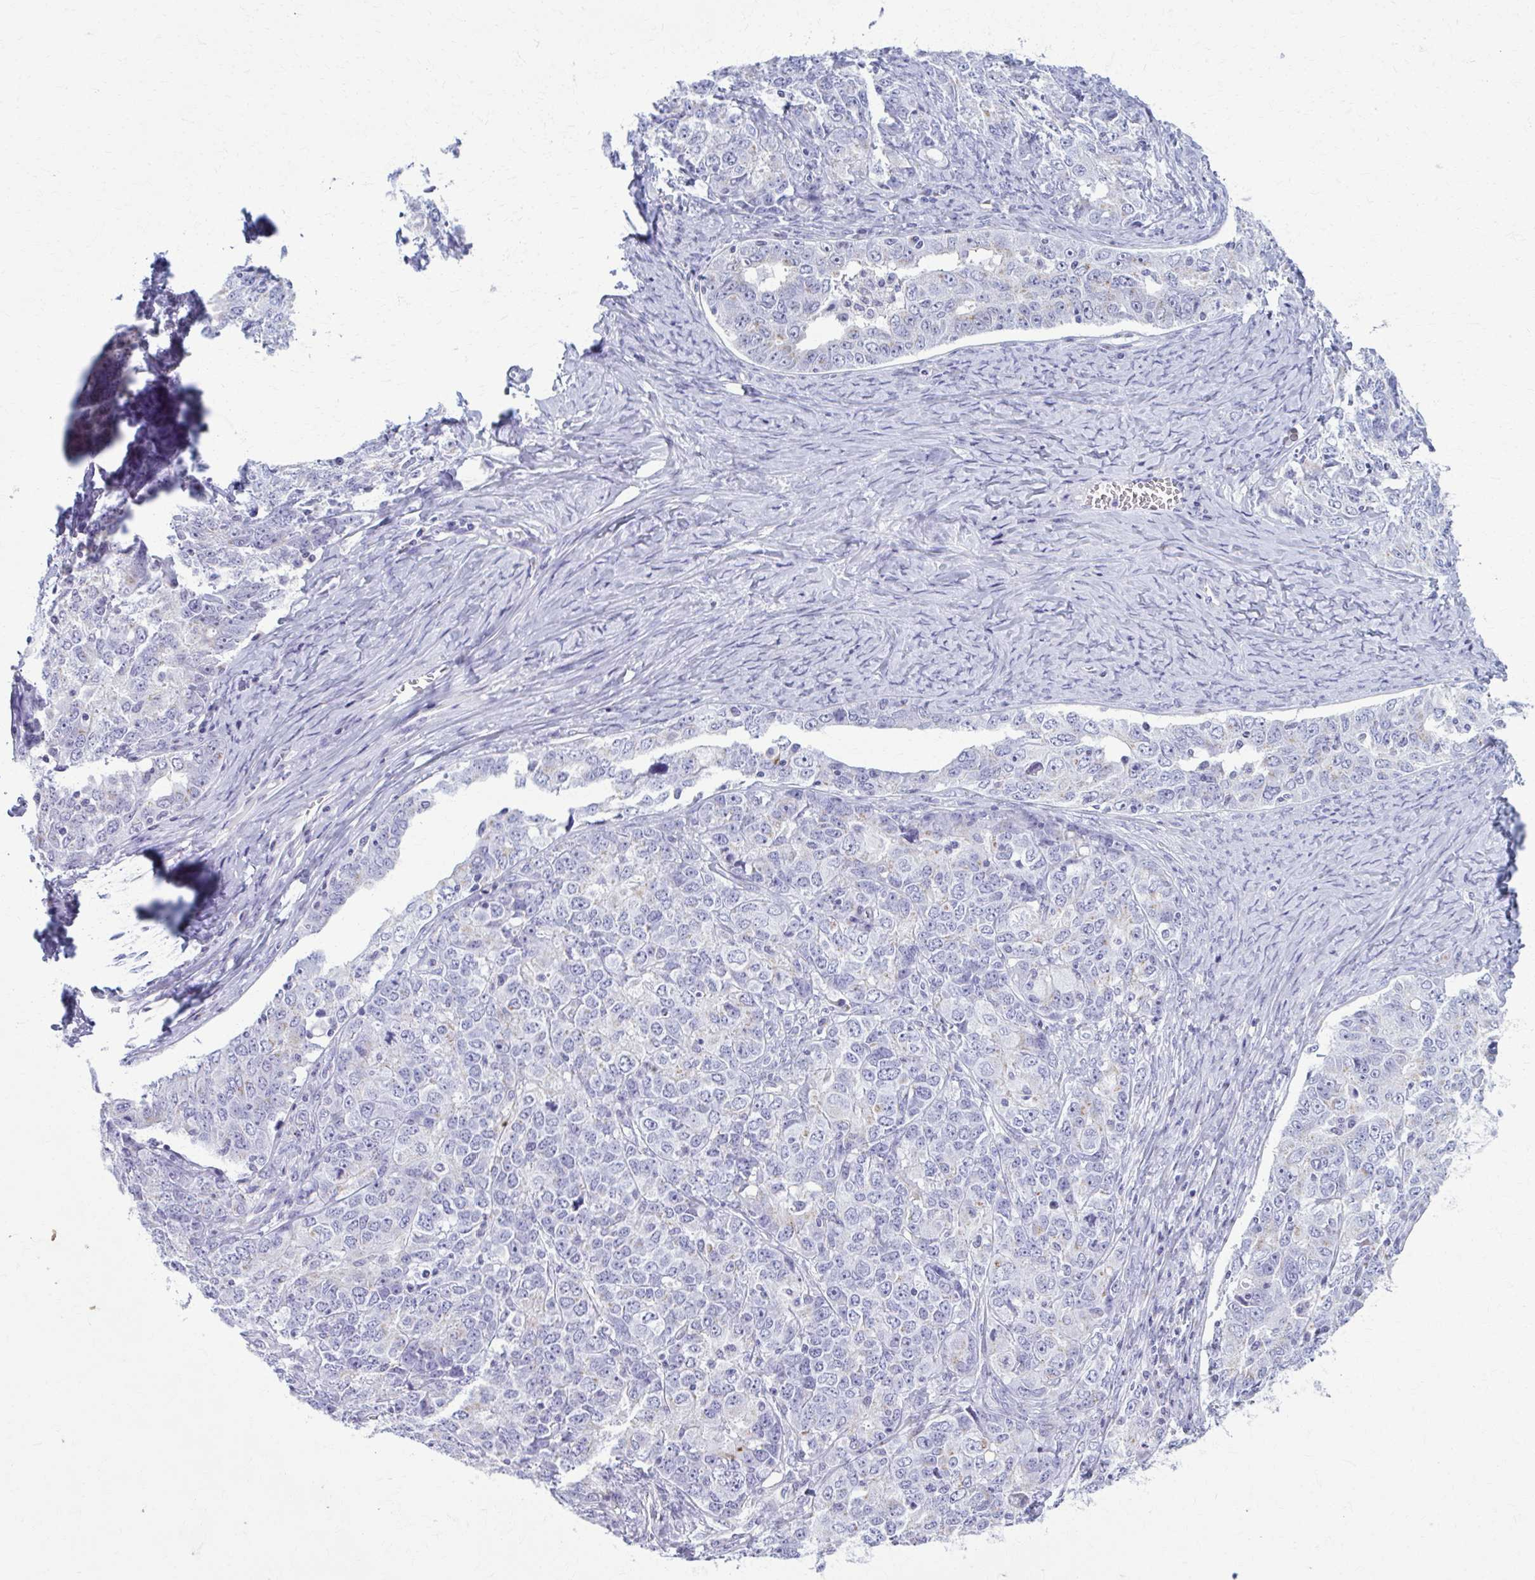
{"staining": {"intensity": "negative", "quantity": "none", "location": "none"}, "tissue": "ovarian cancer", "cell_type": "Tumor cells", "image_type": "cancer", "snomed": [{"axis": "morphology", "description": "Carcinoma, endometroid"}, {"axis": "topography", "description": "Ovary"}], "caption": "A high-resolution histopathology image shows immunohistochemistry staining of endometroid carcinoma (ovarian), which demonstrates no significant staining in tumor cells.", "gene": "SCLY", "patient": {"sex": "female", "age": 62}}